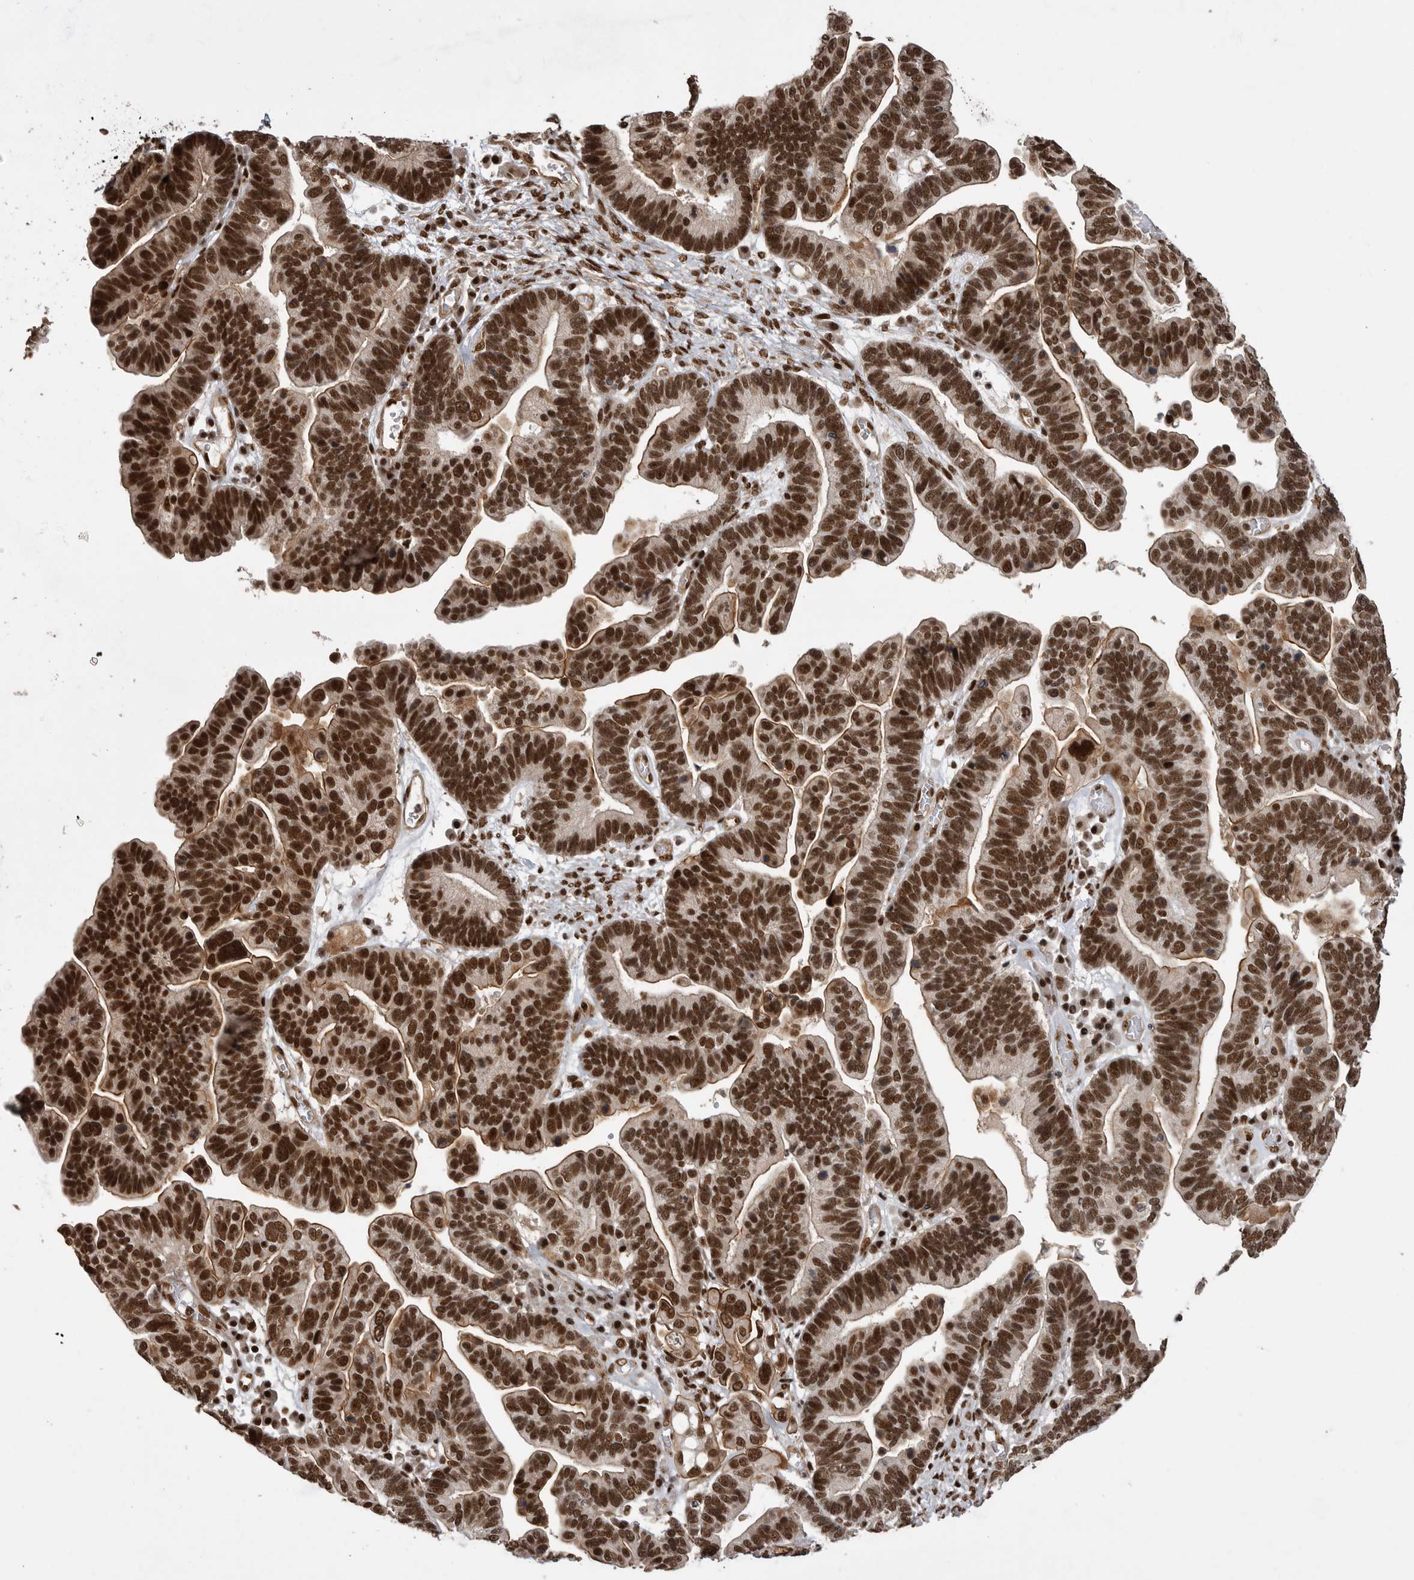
{"staining": {"intensity": "strong", "quantity": ">75%", "location": "nuclear"}, "tissue": "ovarian cancer", "cell_type": "Tumor cells", "image_type": "cancer", "snomed": [{"axis": "morphology", "description": "Cystadenocarcinoma, serous, NOS"}, {"axis": "topography", "description": "Ovary"}], "caption": "Ovarian cancer tissue reveals strong nuclear staining in about >75% of tumor cells, visualized by immunohistochemistry.", "gene": "PPP1R8", "patient": {"sex": "female", "age": 56}}